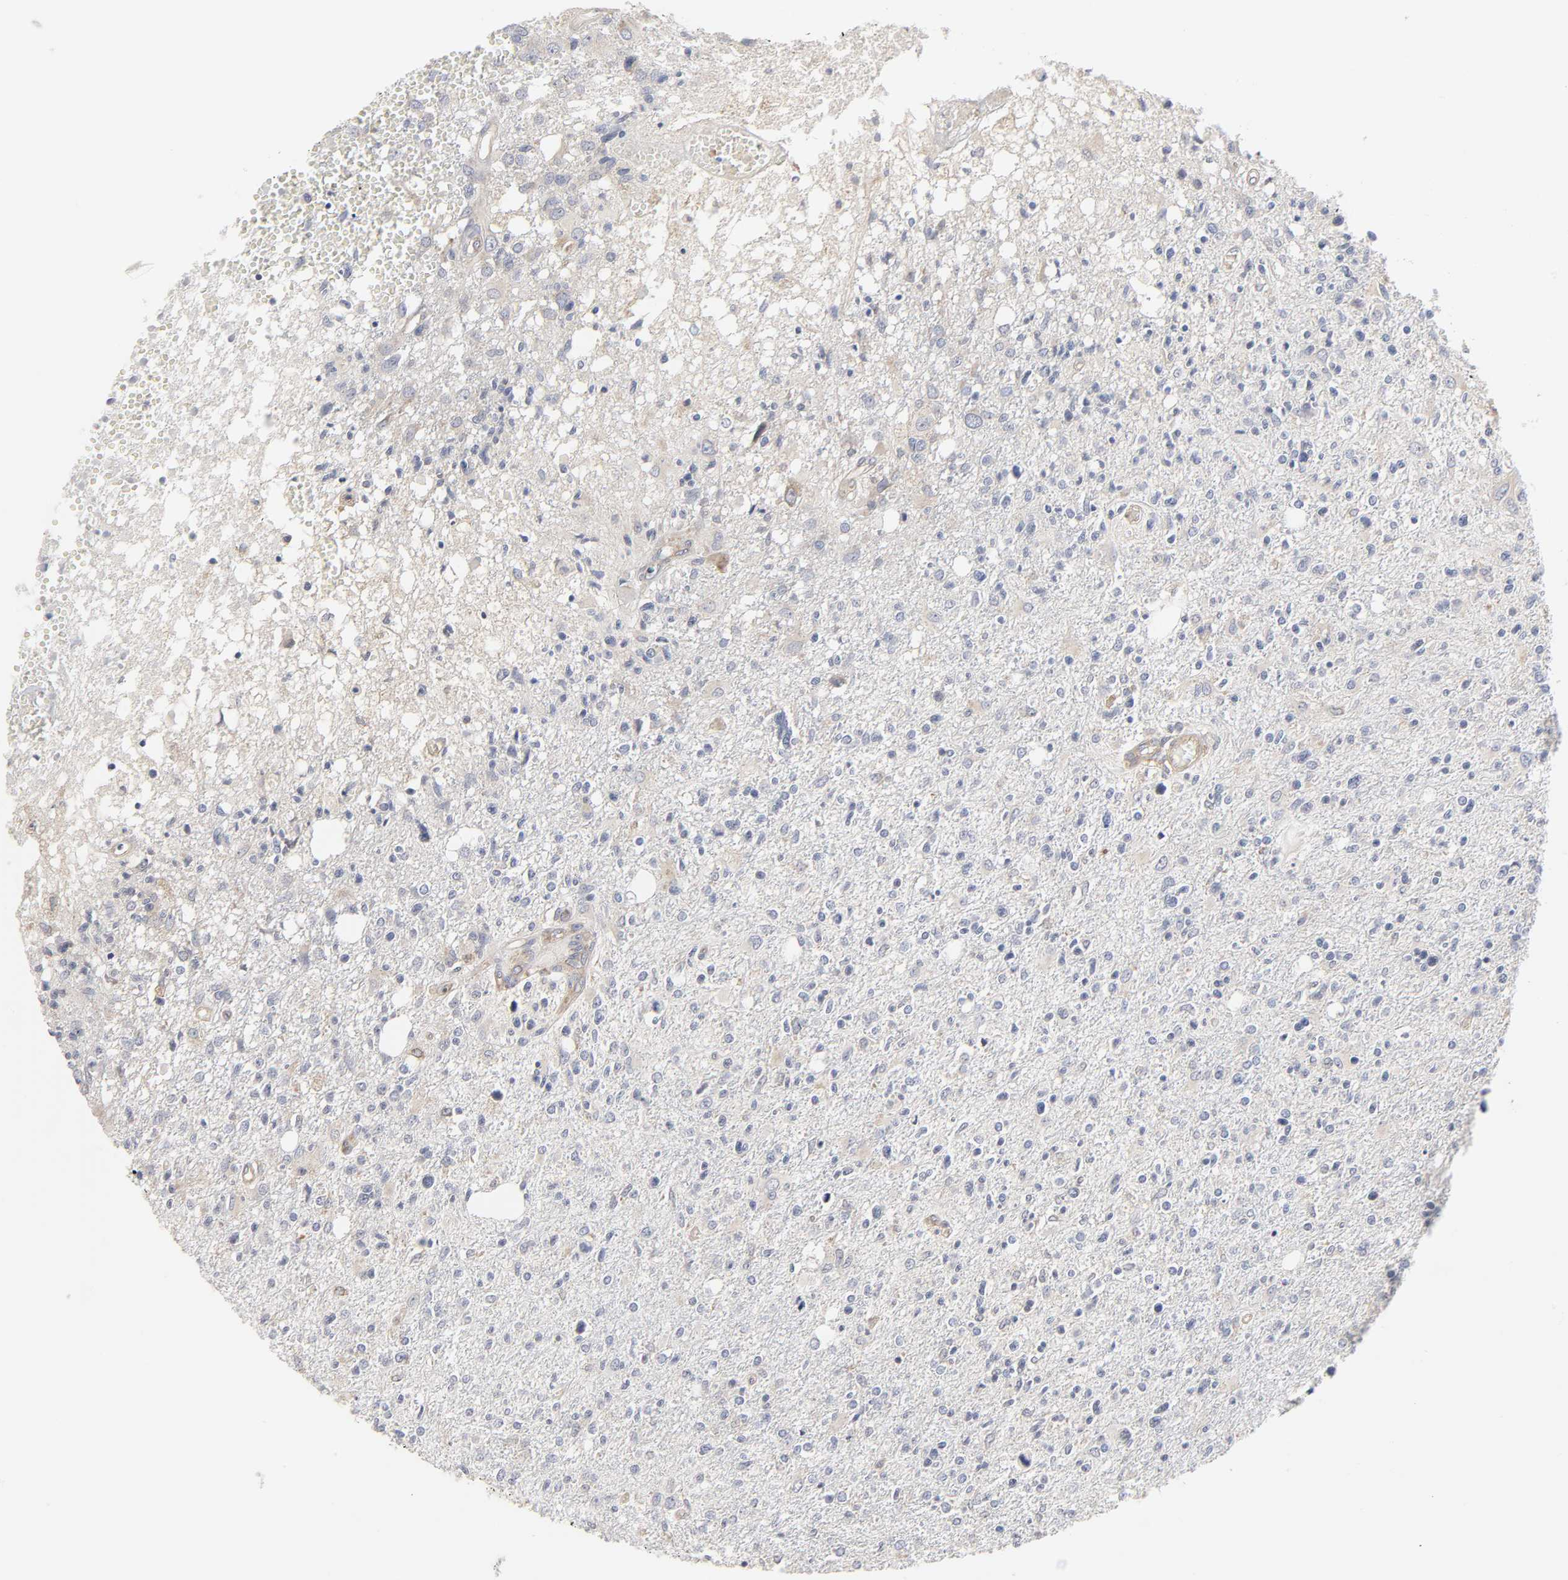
{"staining": {"intensity": "weak", "quantity": "<25%", "location": "cytoplasmic/membranous"}, "tissue": "glioma", "cell_type": "Tumor cells", "image_type": "cancer", "snomed": [{"axis": "morphology", "description": "Glioma, malignant, High grade"}, {"axis": "topography", "description": "Cerebral cortex"}], "caption": "This is an IHC photomicrograph of human glioma. There is no staining in tumor cells.", "gene": "IL4R", "patient": {"sex": "male", "age": 76}}